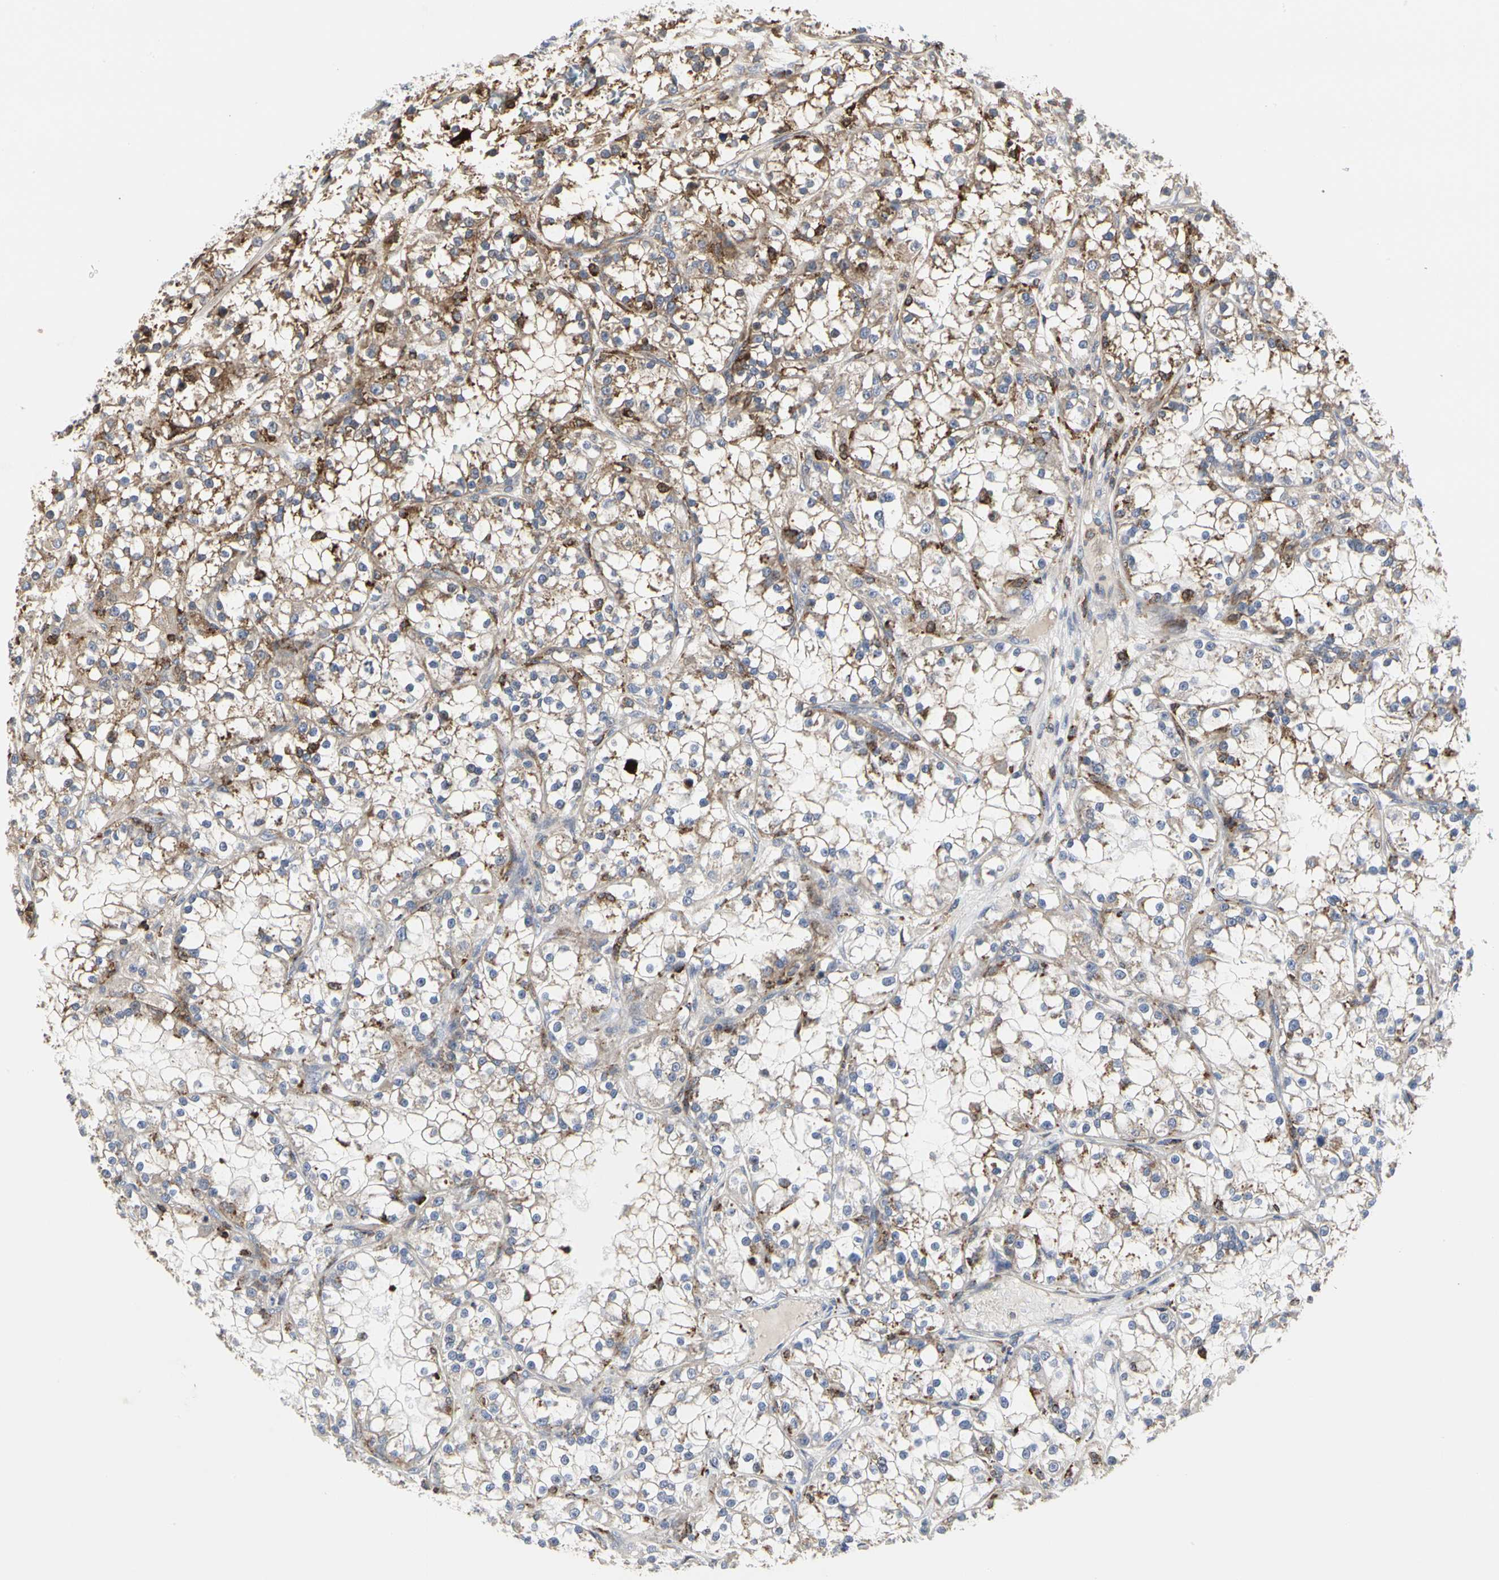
{"staining": {"intensity": "moderate", "quantity": "<25%", "location": "cytoplasmic/membranous"}, "tissue": "renal cancer", "cell_type": "Tumor cells", "image_type": "cancer", "snomed": [{"axis": "morphology", "description": "Adenocarcinoma, NOS"}, {"axis": "topography", "description": "Kidney"}], "caption": "Tumor cells reveal low levels of moderate cytoplasmic/membranous expression in about <25% of cells in adenocarcinoma (renal). Nuclei are stained in blue.", "gene": "NAPG", "patient": {"sex": "female", "age": 52}}